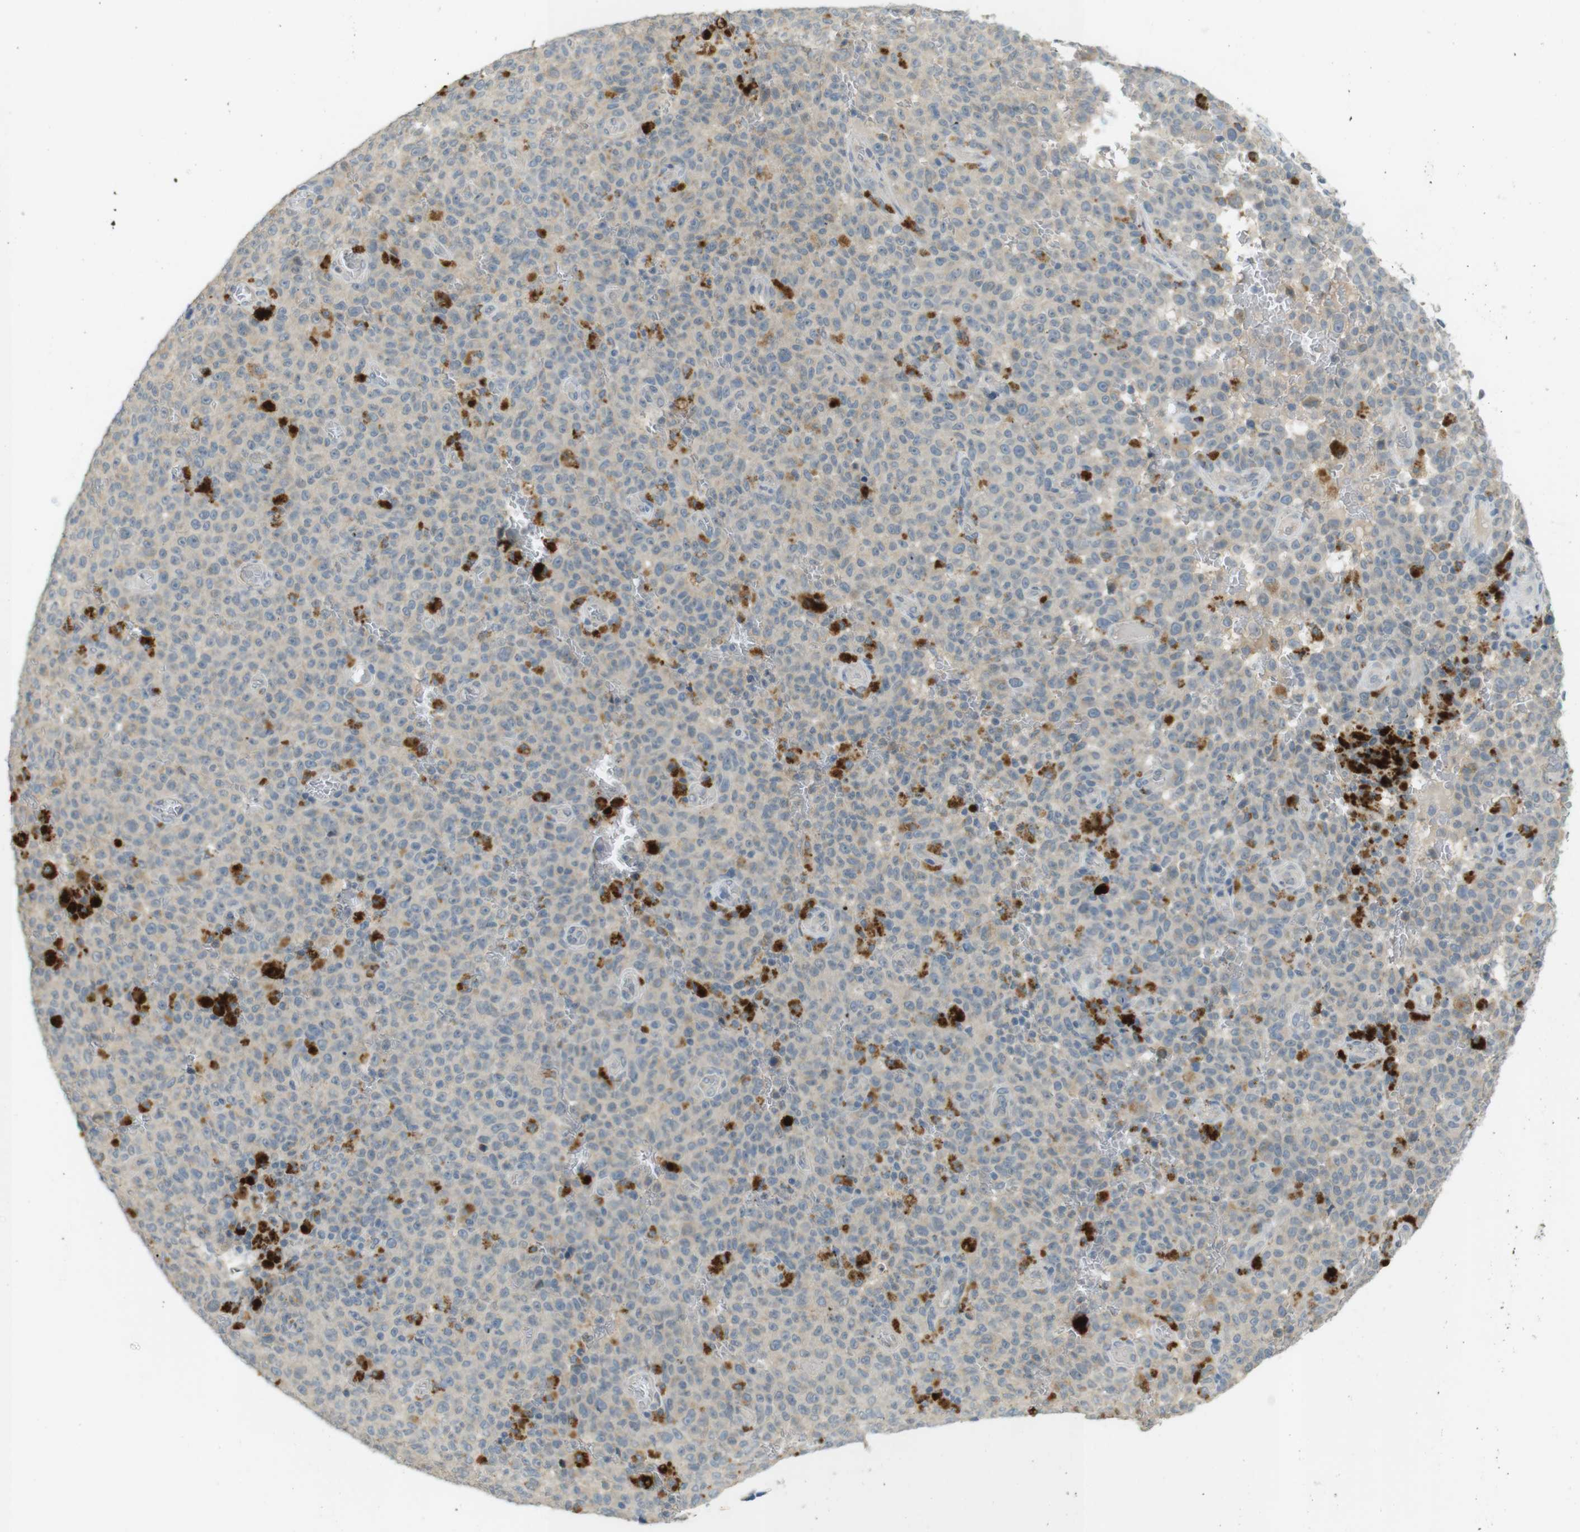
{"staining": {"intensity": "weak", "quantity": ">75%", "location": "cytoplasmic/membranous"}, "tissue": "melanoma", "cell_type": "Tumor cells", "image_type": "cancer", "snomed": [{"axis": "morphology", "description": "Malignant melanoma, NOS"}, {"axis": "topography", "description": "Skin"}], "caption": "DAB (3,3'-diaminobenzidine) immunohistochemical staining of human malignant melanoma shows weak cytoplasmic/membranous protein positivity in about >75% of tumor cells.", "gene": "UGT8", "patient": {"sex": "female", "age": 82}}